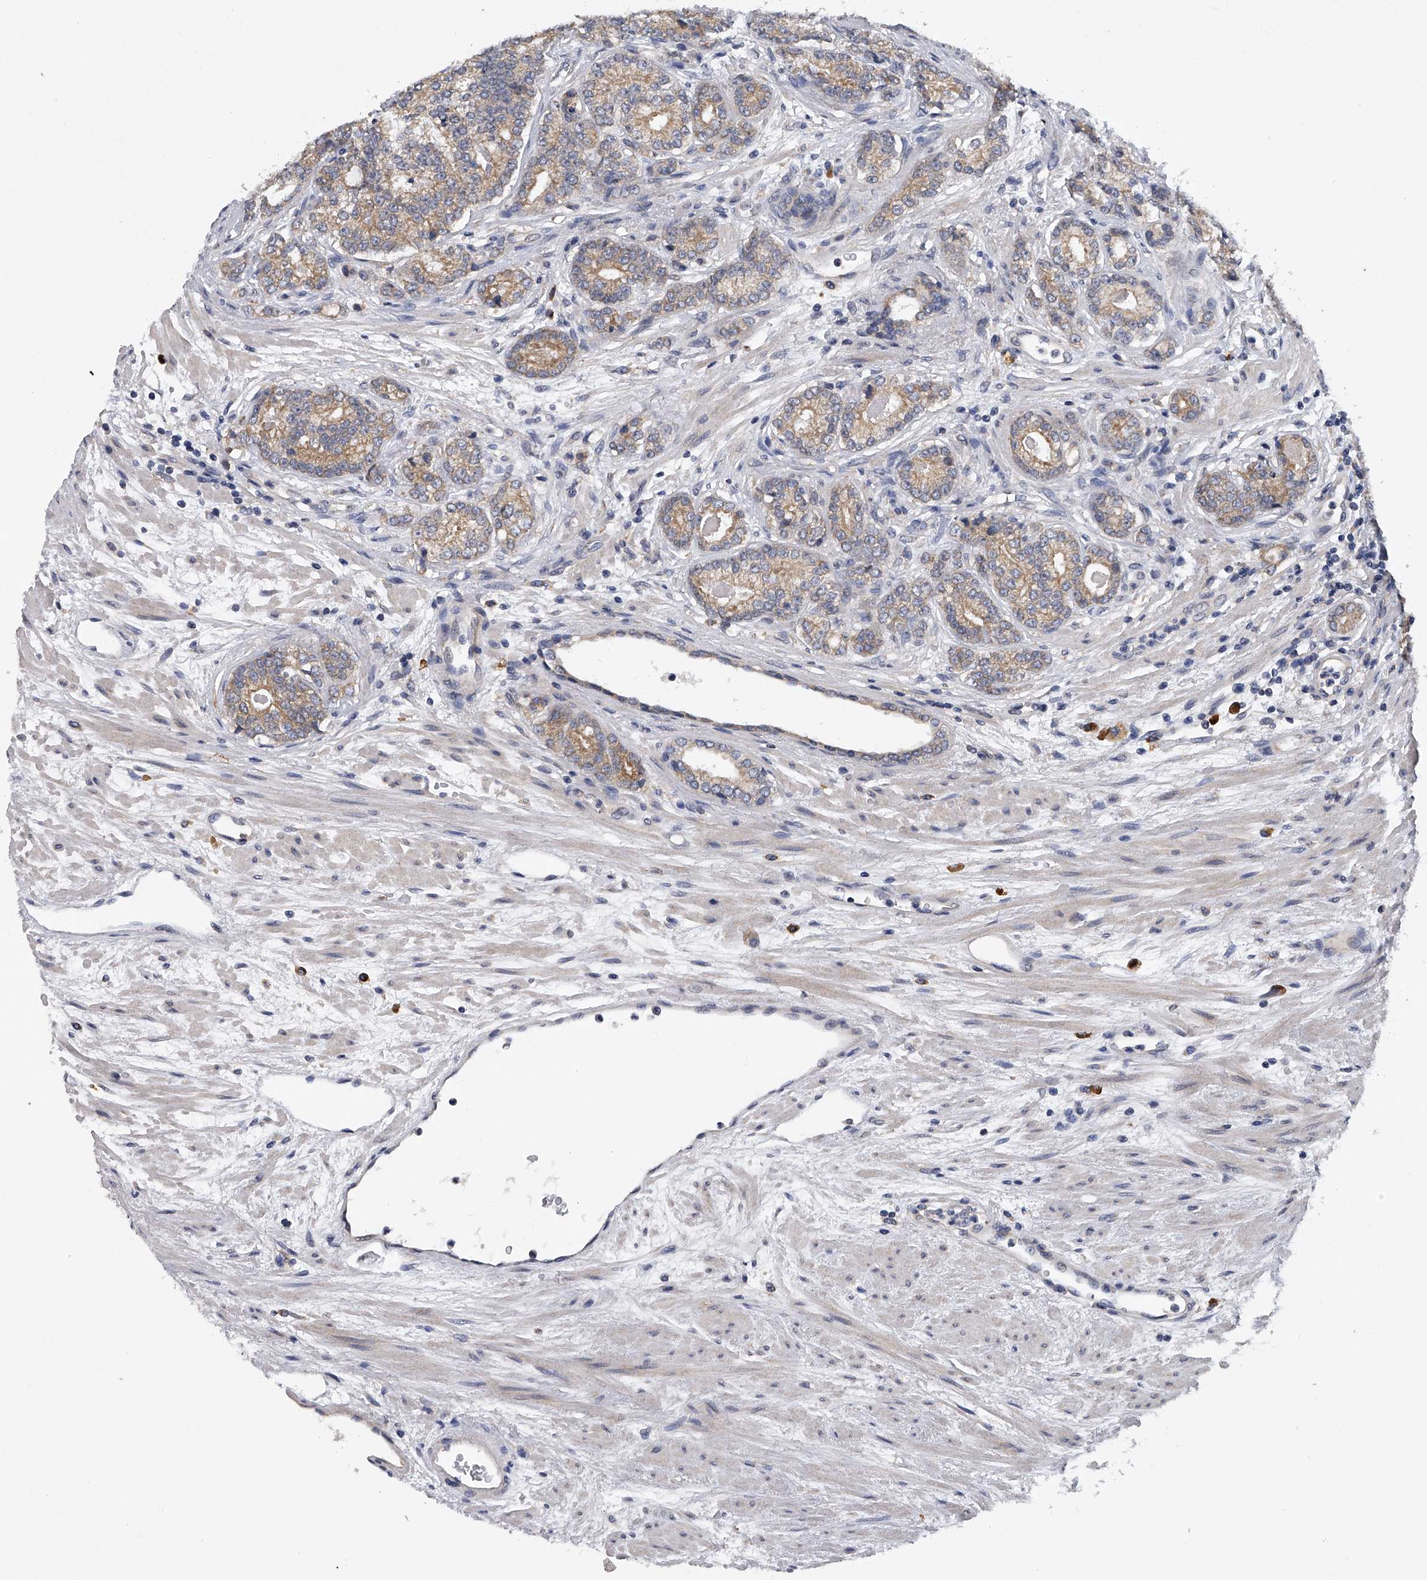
{"staining": {"intensity": "moderate", "quantity": "25%-75%", "location": "cytoplasmic/membranous"}, "tissue": "prostate cancer", "cell_type": "Tumor cells", "image_type": "cancer", "snomed": [{"axis": "morphology", "description": "Adenocarcinoma, High grade"}, {"axis": "topography", "description": "Prostate"}], "caption": "Immunohistochemistry (DAB) staining of human prostate high-grade adenocarcinoma reveals moderate cytoplasmic/membranous protein expression in about 25%-75% of tumor cells.", "gene": "RNF5", "patient": {"sex": "male", "age": 61}}